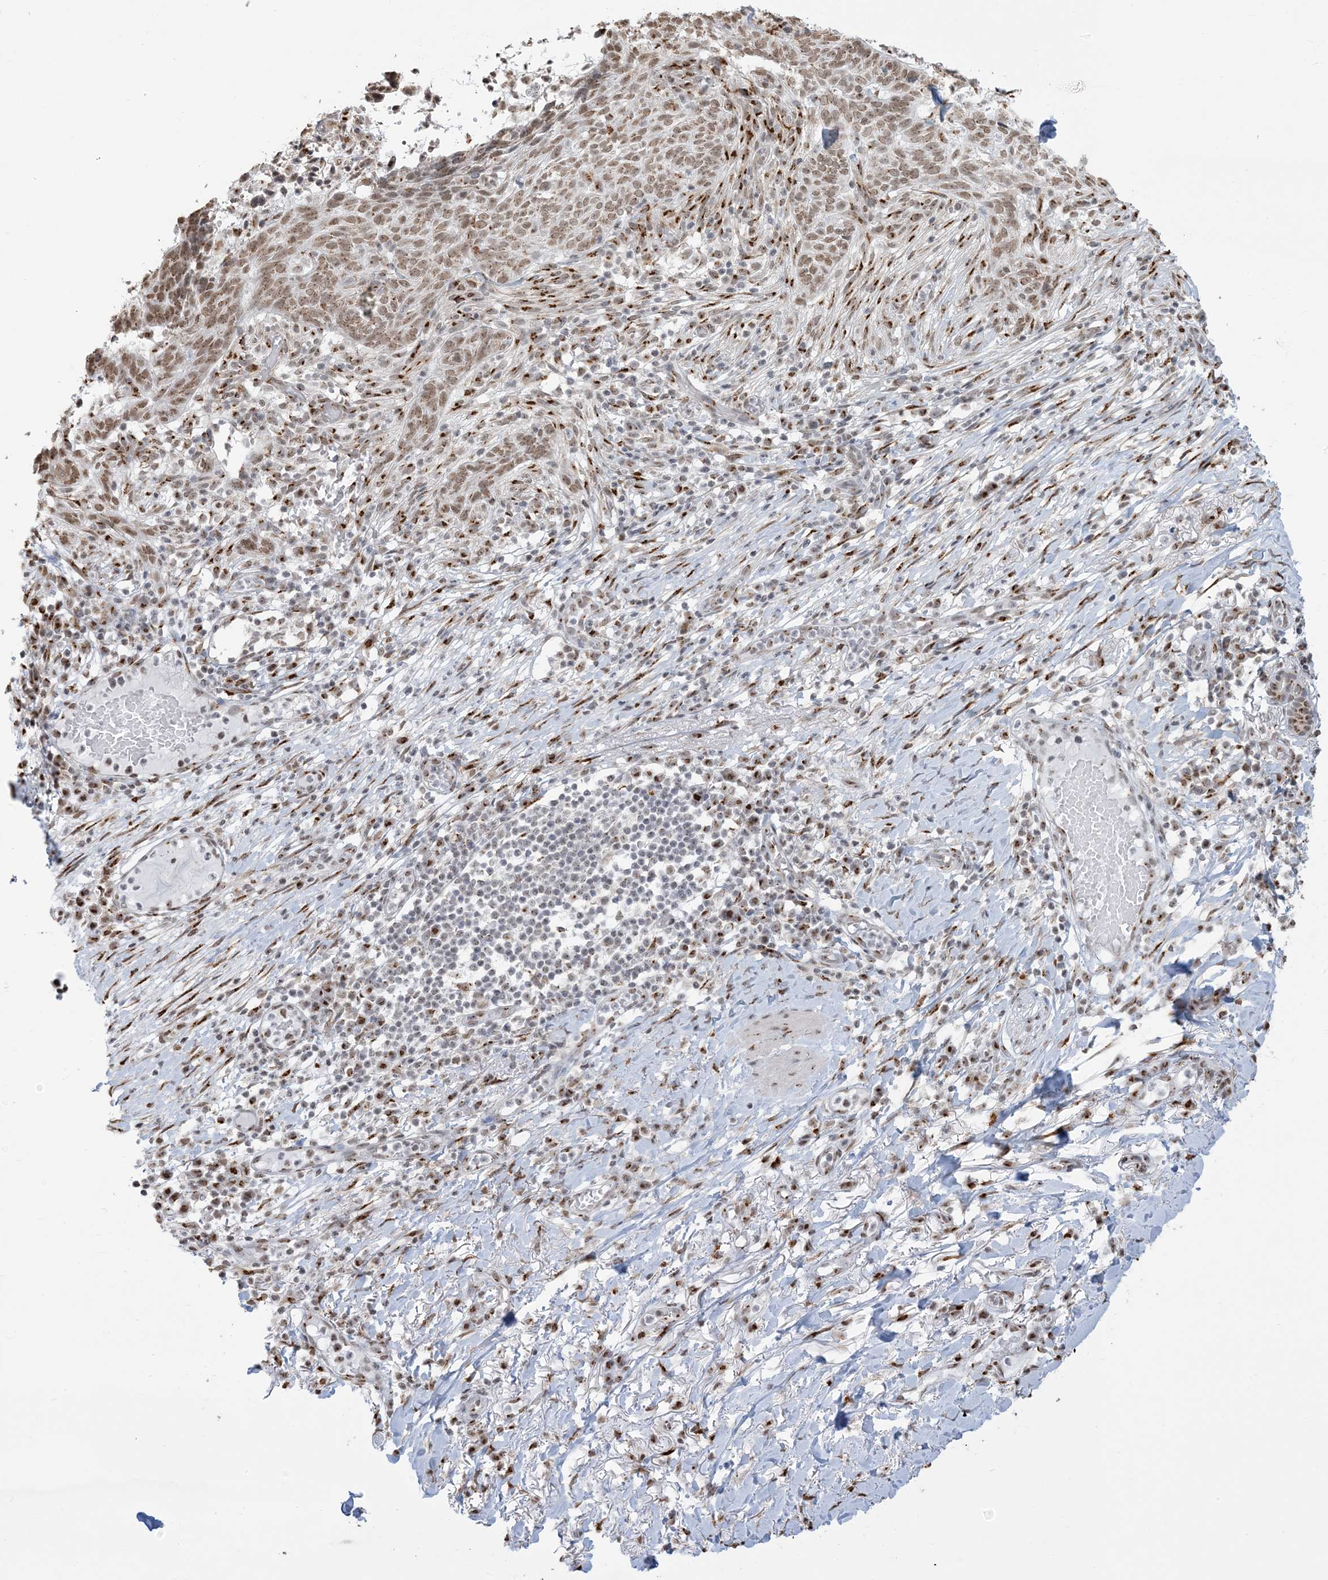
{"staining": {"intensity": "moderate", "quantity": ">75%", "location": "cytoplasmic/membranous,nuclear"}, "tissue": "skin cancer", "cell_type": "Tumor cells", "image_type": "cancer", "snomed": [{"axis": "morphology", "description": "Normal tissue, NOS"}, {"axis": "morphology", "description": "Basal cell carcinoma"}, {"axis": "topography", "description": "Skin"}], "caption": "This histopathology image displays immunohistochemistry staining of skin cancer, with medium moderate cytoplasmic/membranous and nuclear positivity in approximately >75% of tumor cells.", "gene": "GPR107", "patient": {"sex": "male", "age": 64}}